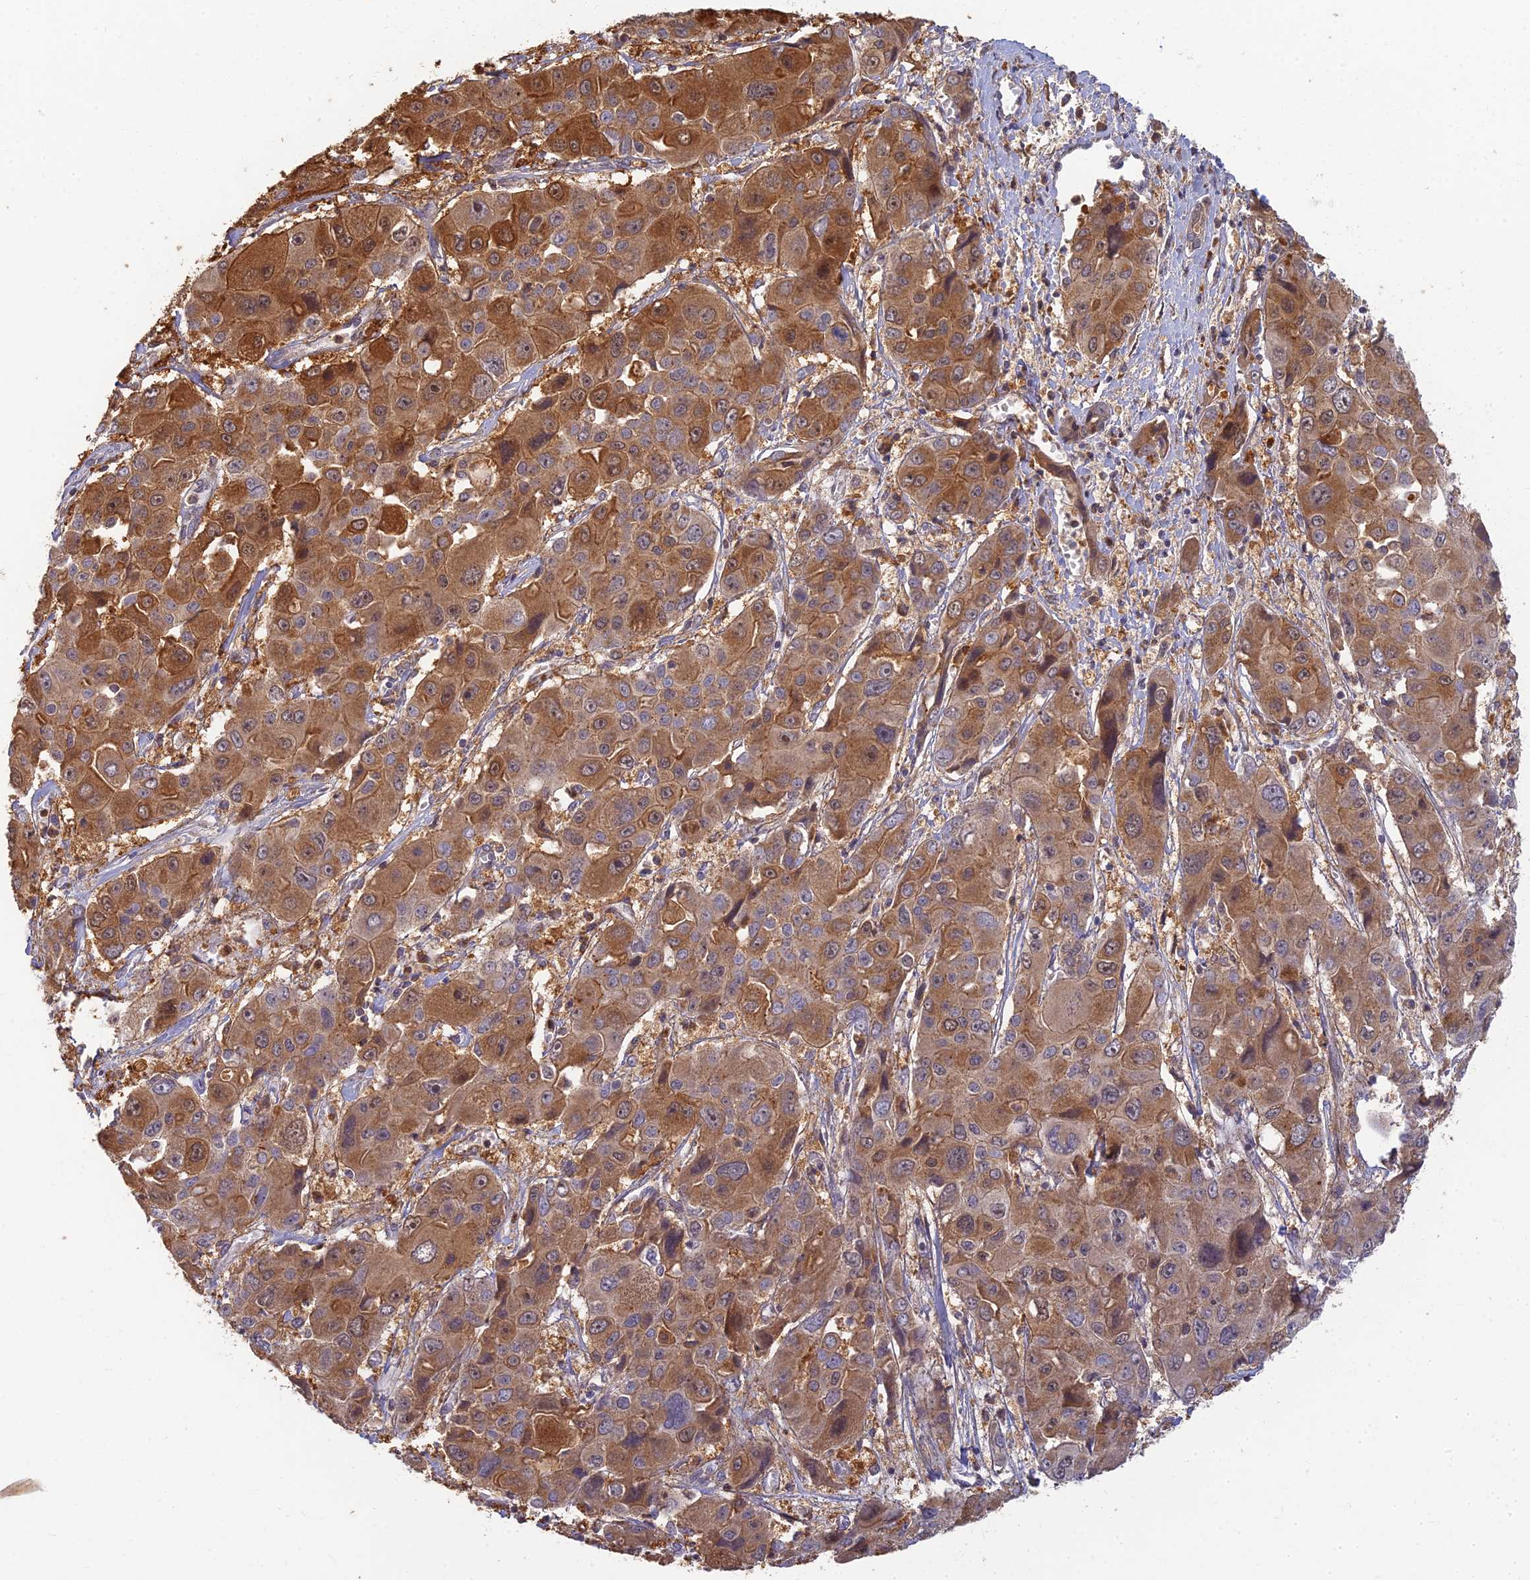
{"staining": {"intensity": "strong", "quantity": ">75%", "location": "cytoplasmic/membranous"}, "tissue": "liver cancer", "cell_type": "Tumor cells", "image_type": "cancer", "snomed": [{"axis": "morphology", "description": "Cholangiocarcinoma"}, {"axis": "topography", "description": "Liver"}], "caption": "Cholangiocarcinoma (liver) tissue reveals strong cytoplasmic/membranous staining in approximately >75% of tumor cells, visualized by immunohistochemistry. The staining is performed using DAB brown chromogen to label protein expression. The nuclei are counter-stained blue using hematoxylin.", "gene": "RGL3", "patient": {"sex": "male", "age": 67}}